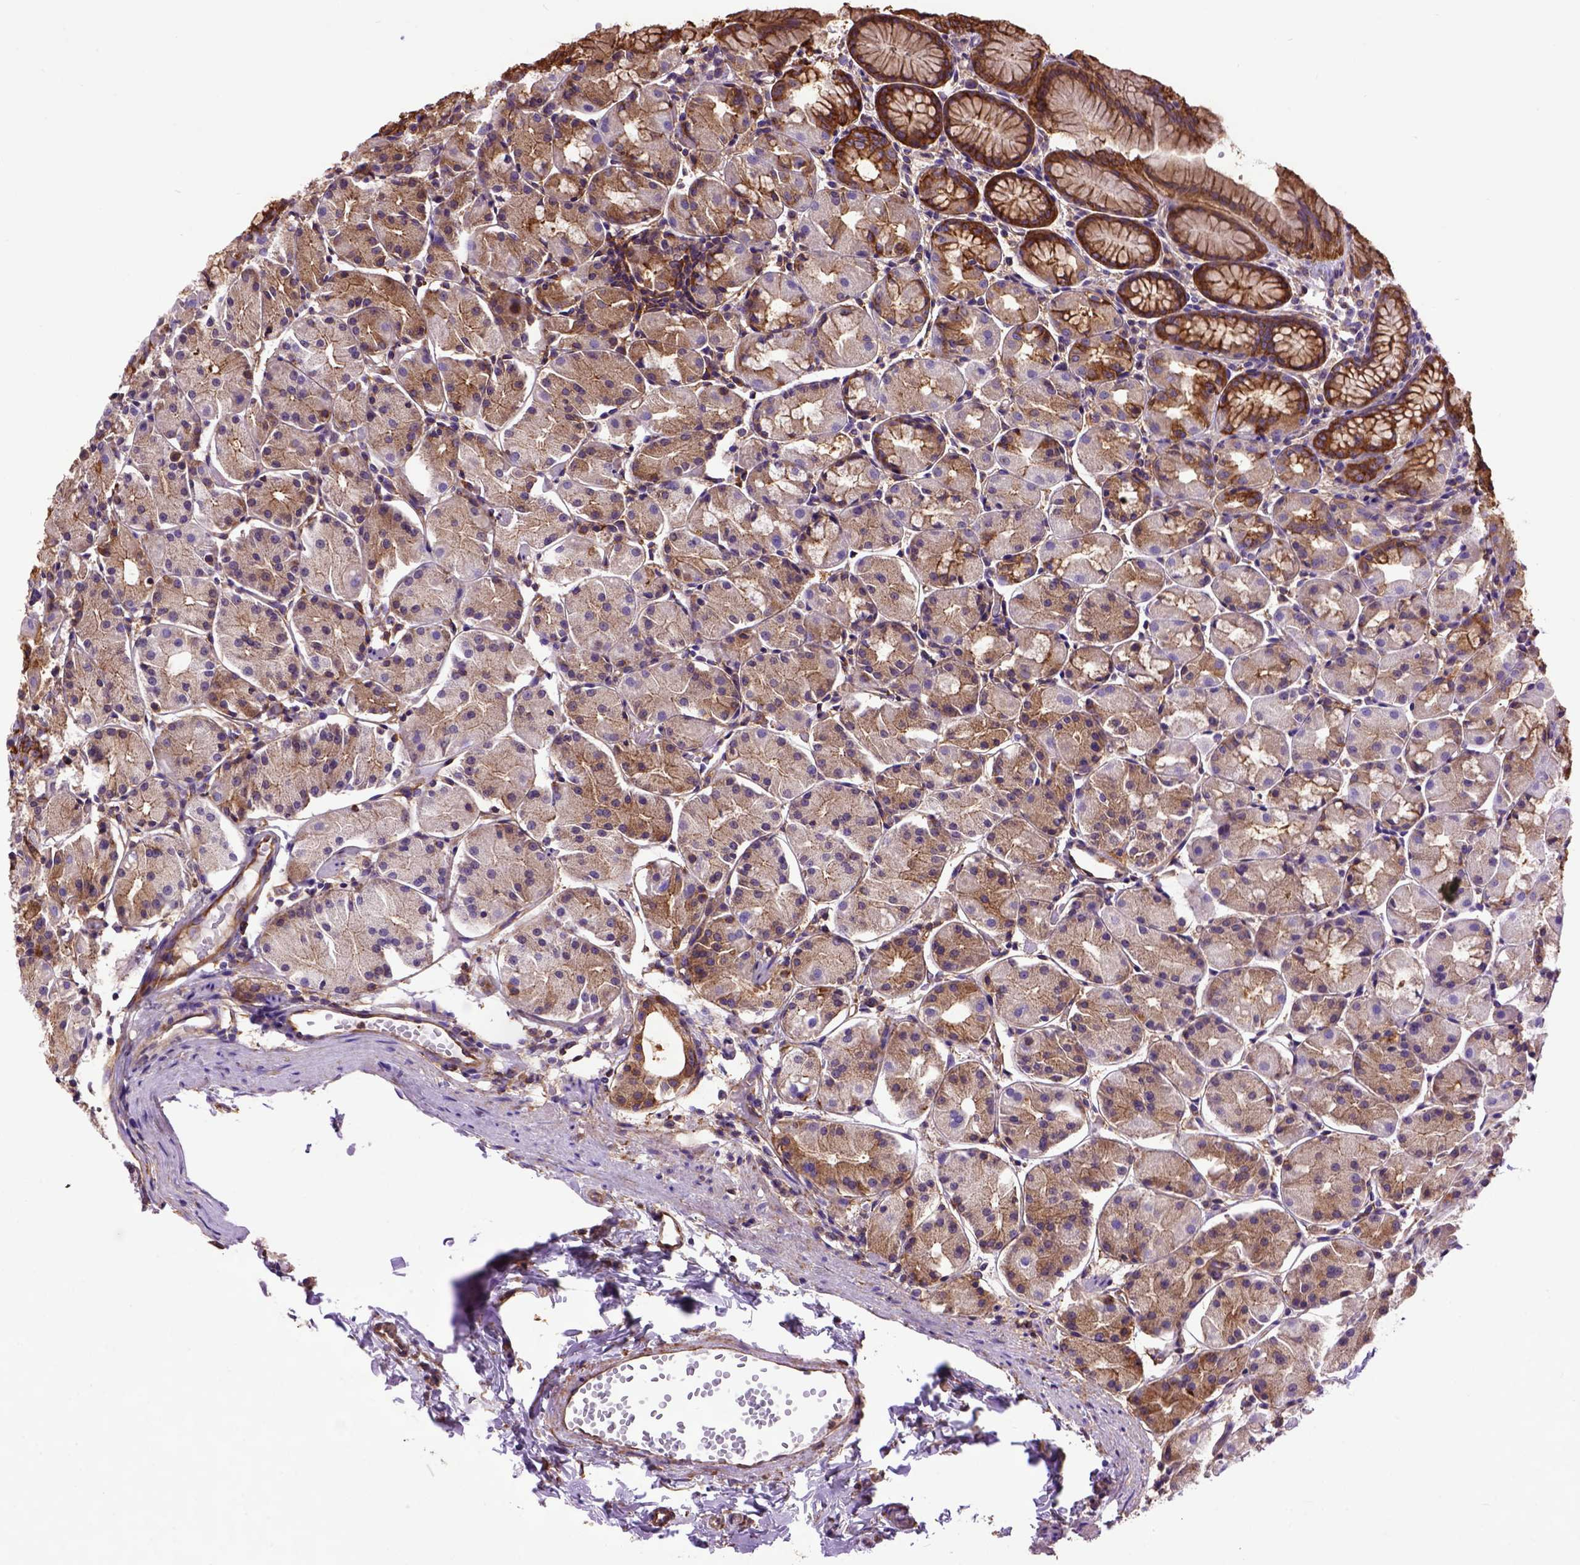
{"staining": {"intensity": "moderate", "quantity": ">75%", "location": "cytoplasmic/membranous"}, "tissue": "stomach", "cell_type": "Glandular cells", "image_type": "normal", "snomed": [{"axis": "morphology", "description": "Normal tissue, NOS"}, {"axis": "topography", "description": "Stomach, upper"}], "caption": "Immunohistochemistry (IHC) histopathology image of benign human stomach stained for a protein (brown), which displays medium levels of moderate cytoplasmic/membranous staining in about >75% of glandular cells.", "gene": "MVP", "patient": {"sex": "male", "age": 47}}